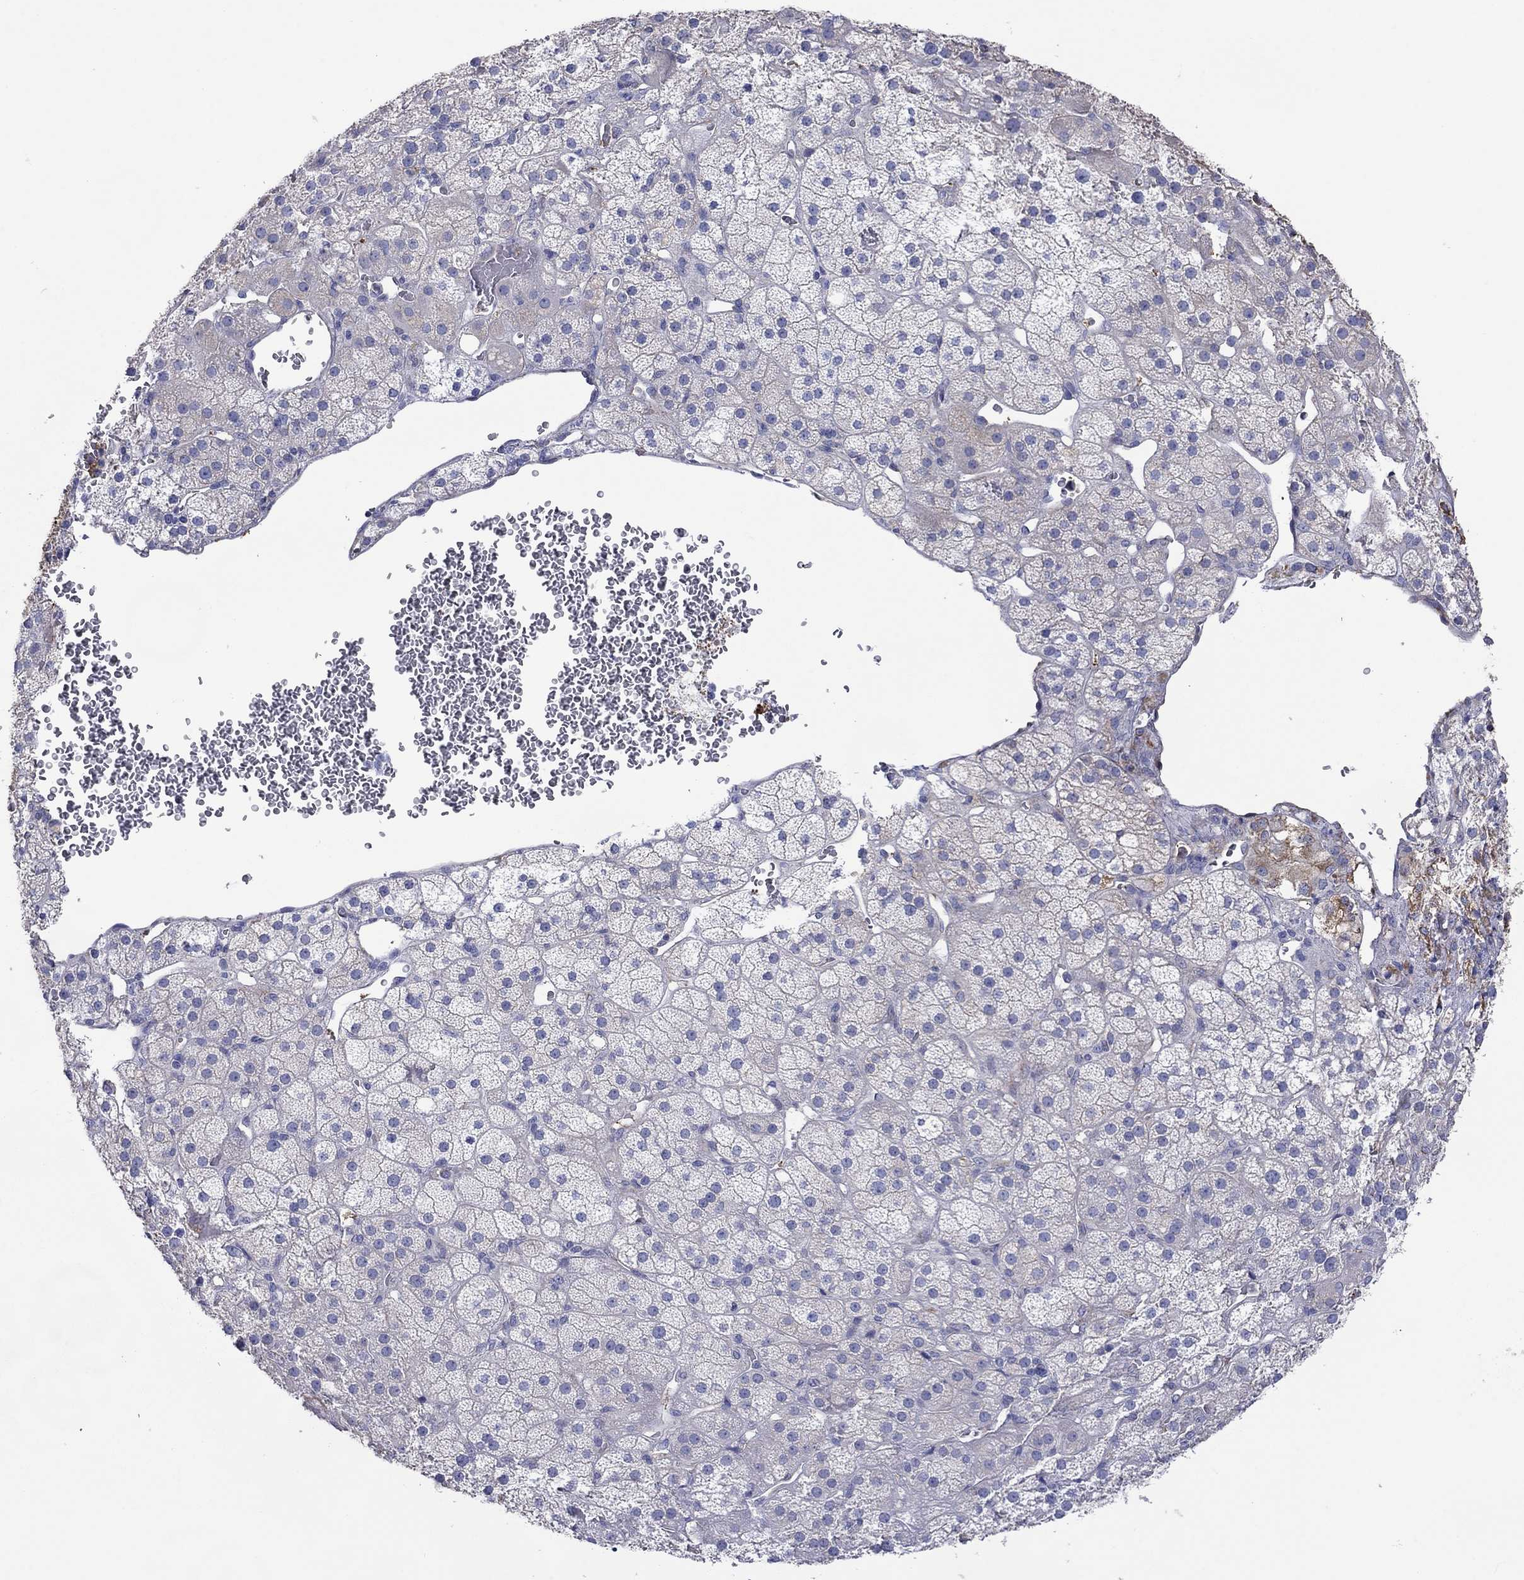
{"staining": {"intensity": "moderate", "quantity": "<25%", "location": "cytoplasmic/membranous"}, "tissue": "adrenal gland", "cell_type": "Glandular cells", "image_type": "normal", "snomed": [{"axis": "morphology", "description": "Normal tissue, NOS"}, {"axis": "topography", "description": "Adrenal gland"}], "caption": "Protein staining by immunohistochemistry displays moderate cytoplasmic/membranous positivity in about <25% of glandular cells in unremarkable adrenal gland. The protein of interest is shown in brown color, while the nuclei are stained blue.", "gene": "TPRN", "patient": {"sex": "male", "age": 57}}